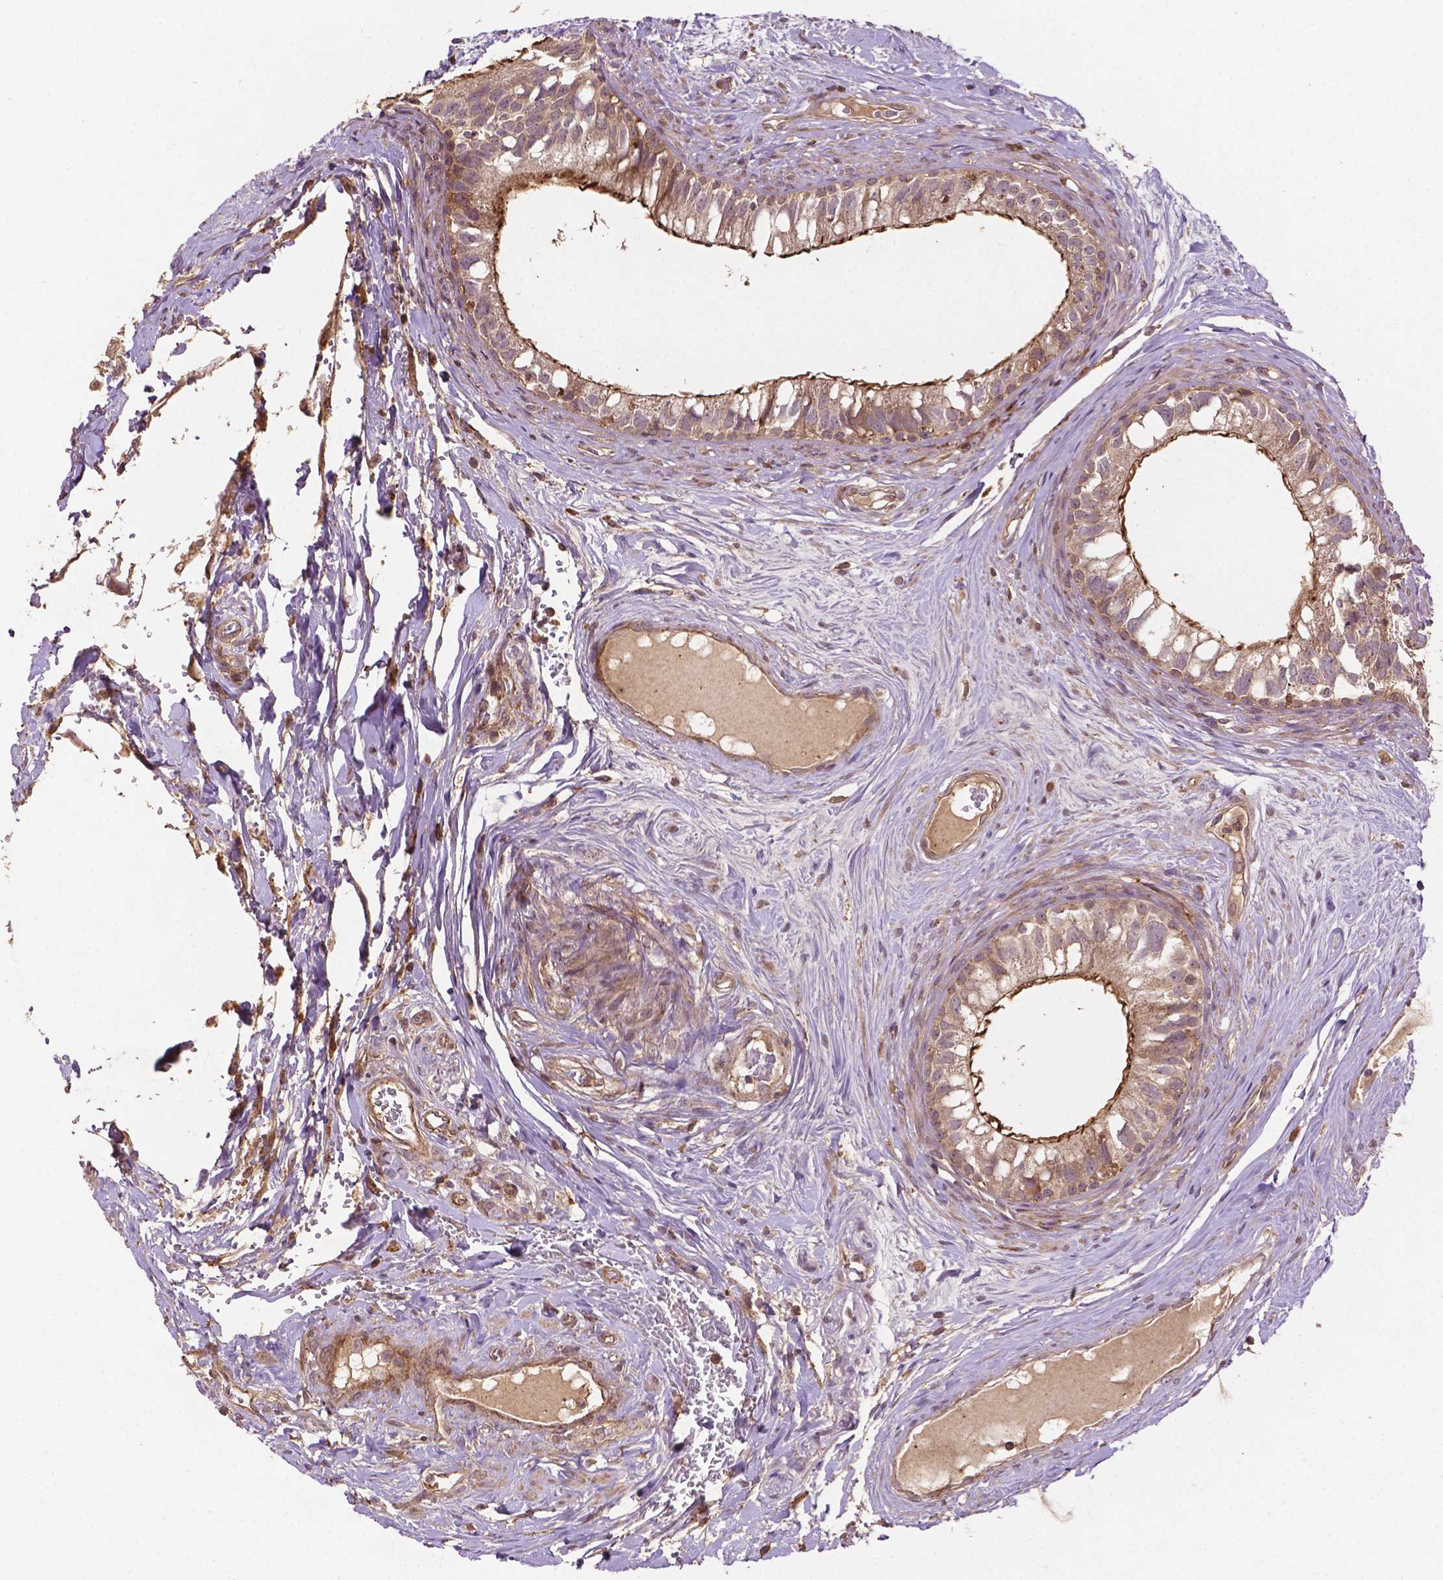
{"staining": {"intensity": "weak", "quantity": ">75%", "location": "cytoplasmic/membranous"}, "tissue": "epididymis", "cell_type": "Glandular cells", "image_type": "normal", "snomed": [{"axis": "morphology", "description": "Normal tissue, NOS"}, {"axis": "topography", "description": "Epididymis"}], "caption": "A high-resolution micrograph shows IHC staining of unremarkable epididymis, which exhibits weak cytoplasmic/membranous staining in approximately >75% of glandular cells.", "gene": "ZMYND19", "patient": {"sex": "male", "age": 59}}